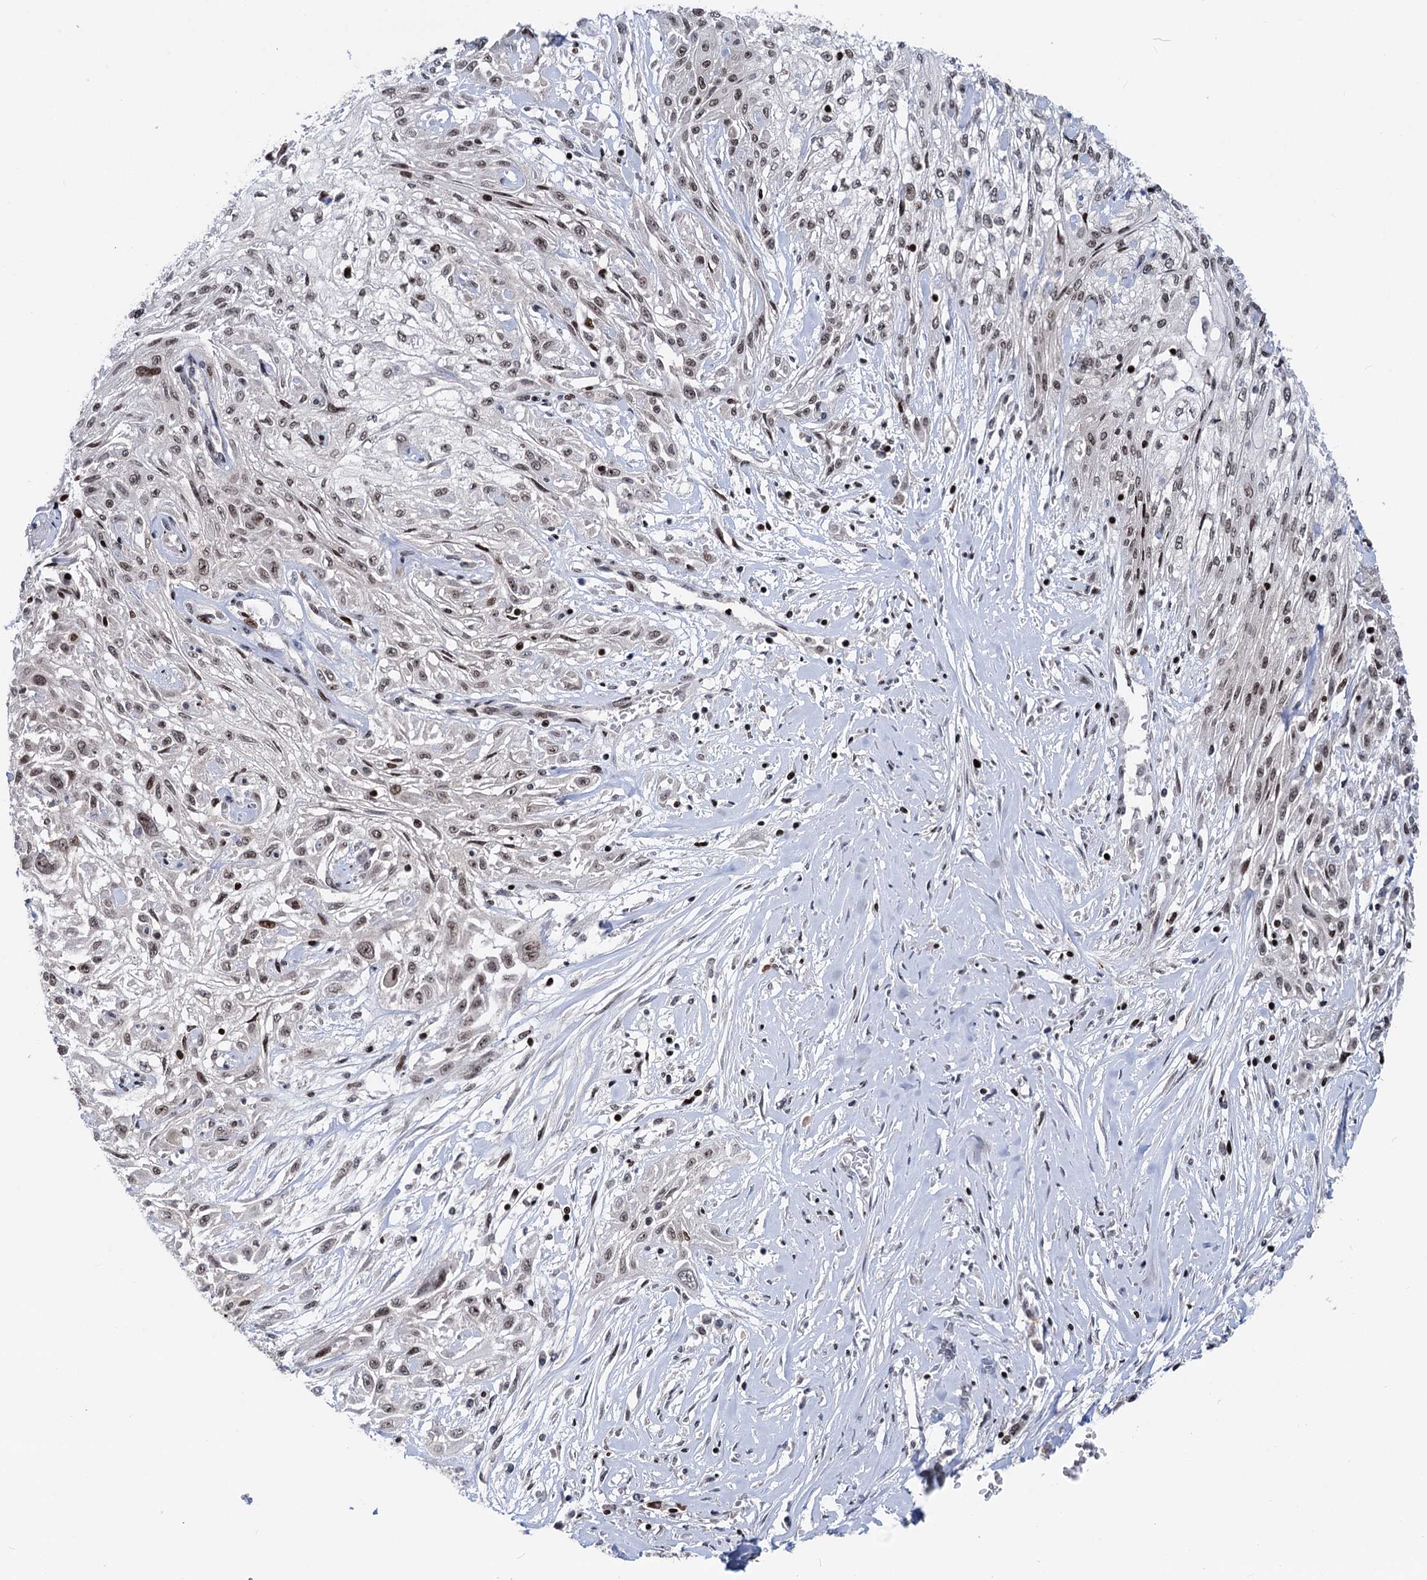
{"staining": {"intensity": "weak", "quantity": "25%-75%", "location": "nuclear"}, "tissue": "skin cancer", "cell_type": "Tumor cells", "image_type": "cancer", "snomed": [{"axis": "morphology", "description": "Squamous cell carcinoma, NOS"}, {"axis": "morphology", "description": "Squamous cell carcinoma, metastatic, NOS"}, {"axis": "topography", "description": "Skin"}, {"axis": "topography", "description": "Lymph node"}], "caption": "Human skin squamous cell carcinoma stained with a protein marker exhibits weak staining in tumor cells.", "gene": "ZCCHC10", "patient": {"sex": "male", "age": 75}}